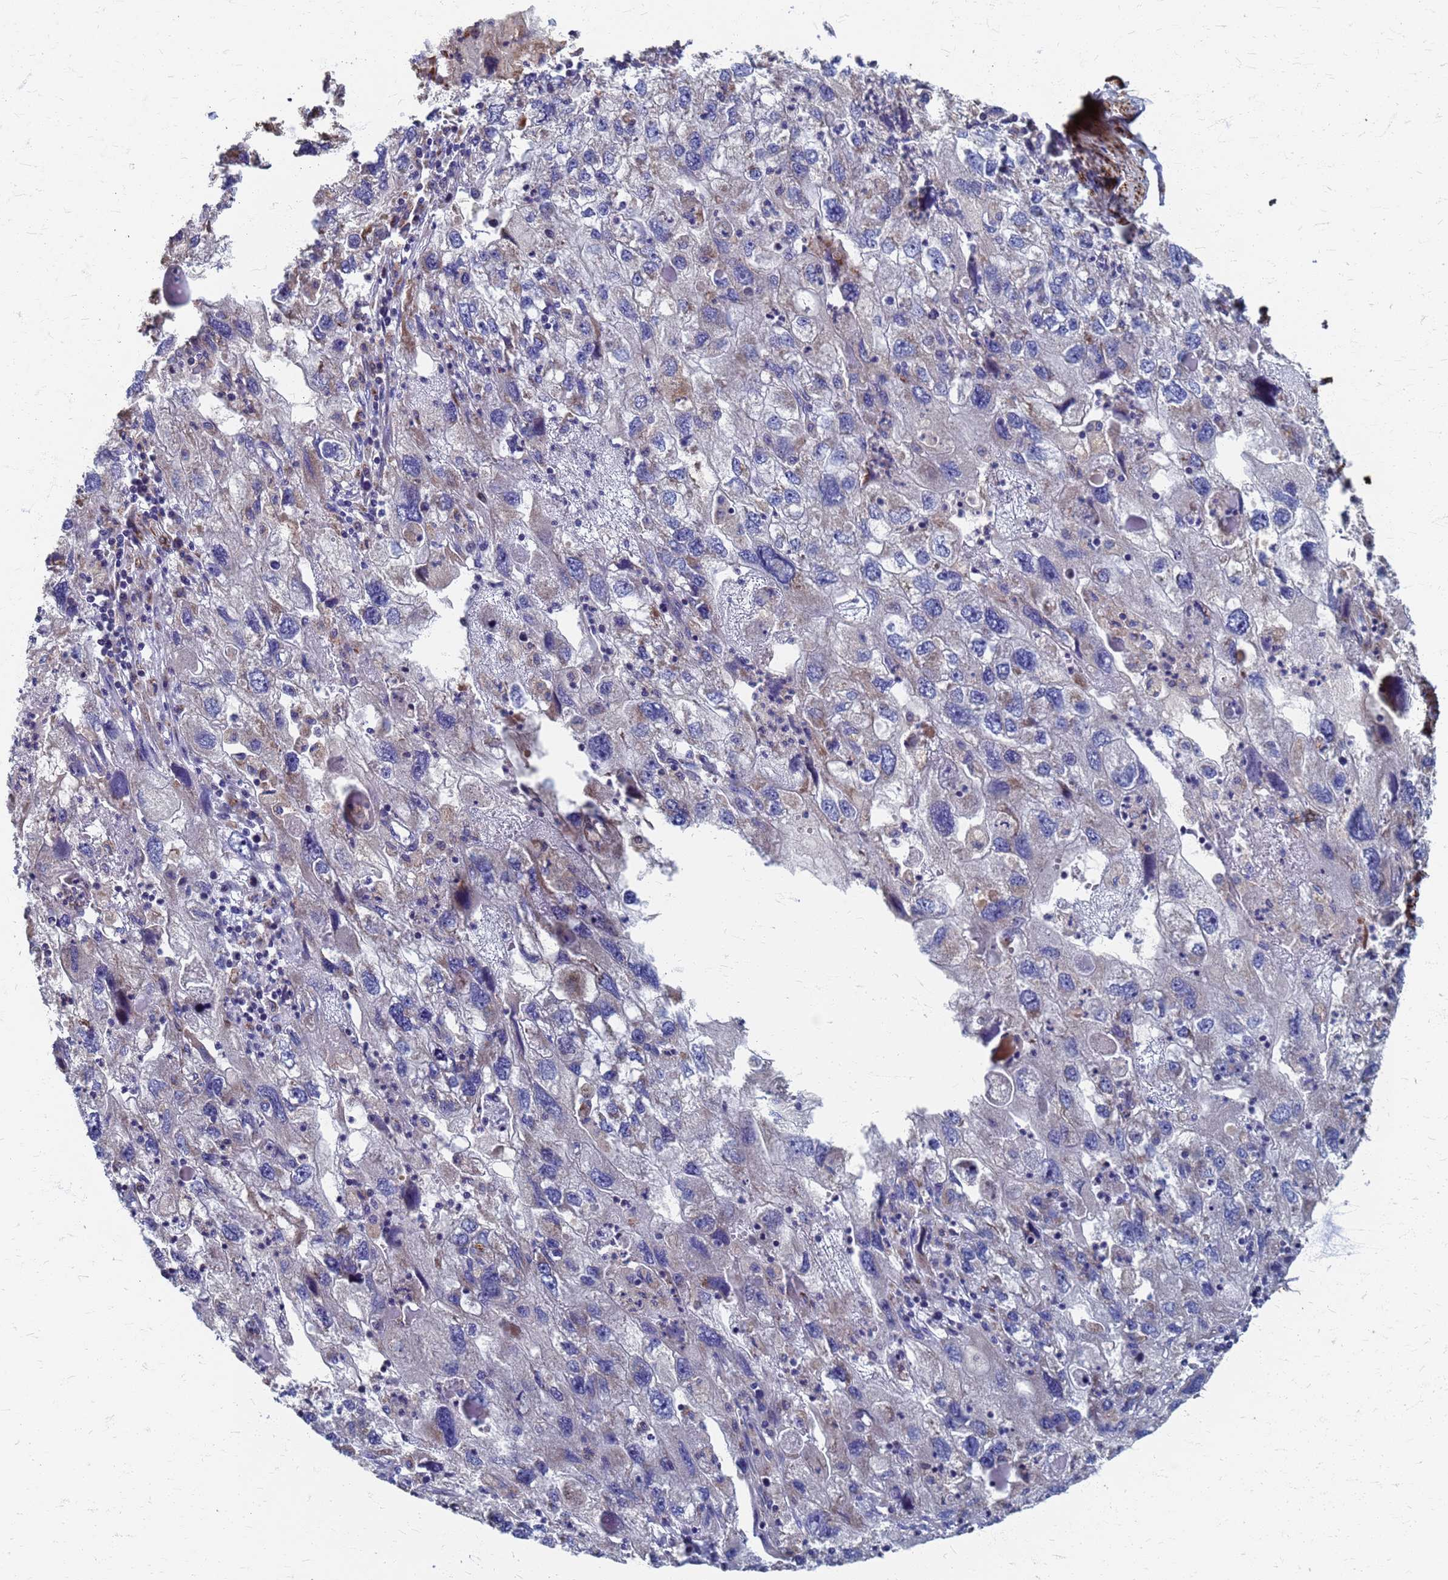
{"staining": {"intensity": "negative", "quantity": "none", "location": "none"}, "tissue": "endometrial cancer", "cell_type": "Tumor cells", "image_type": "cancer", "snomed": [{"axis": "morphology", "description": "Adenocarcinoma, NOS"}, {"axis": "topography", "description": "Endometrium"}], "caption": "IHC of endometrial cancer (adenocarcinoma) exhibits no staining in tumor cells.", "gene": "ATPAF1", "patient": {"sex": "female", "age": 49}}